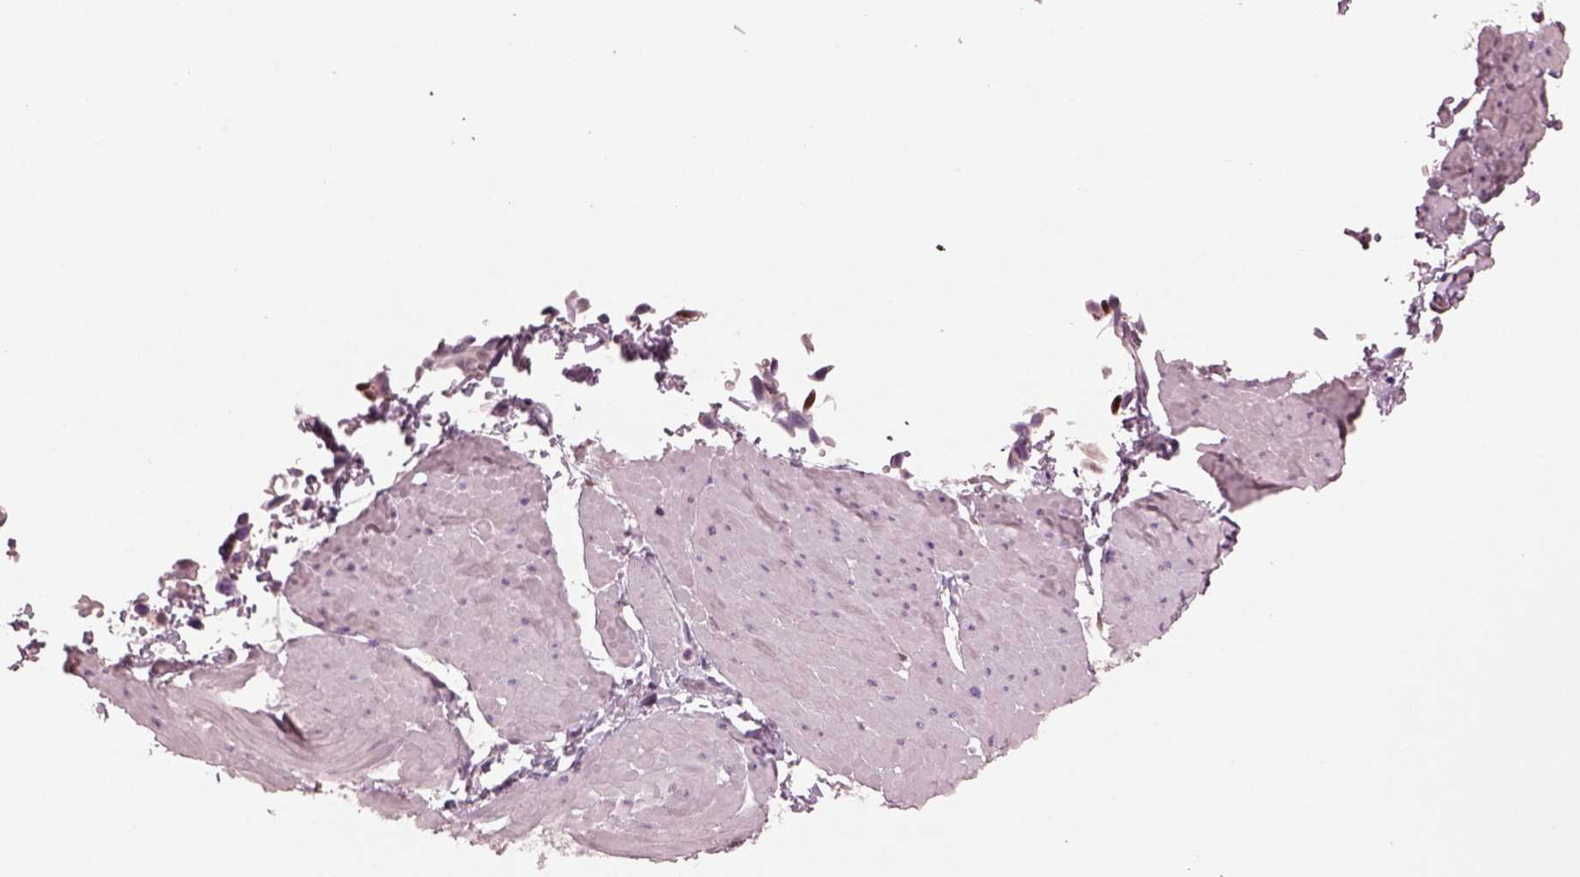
{"staining": {"intensity": "negative", "quantity": "none", "location": "none"}, "tissue": "adipose tissue", "cell_type": "Adipocytes", "image_type": "normal", "snomed": [{"axis": "morphology", "description": "Normal tissue, NOS"}, {"axis": "topography", "description": "Smooth muscle"}, {"axis": "topography", "description": "Peripheral nerve tissue"}], "caption": "A high-resolution histopathology image shows immunohistochemistry staining of benign adipose tissue, which exhibits no significant positivity in adipocytes.", "gene": "SOX9", "patient": {"sex": "male", "age": 58}}